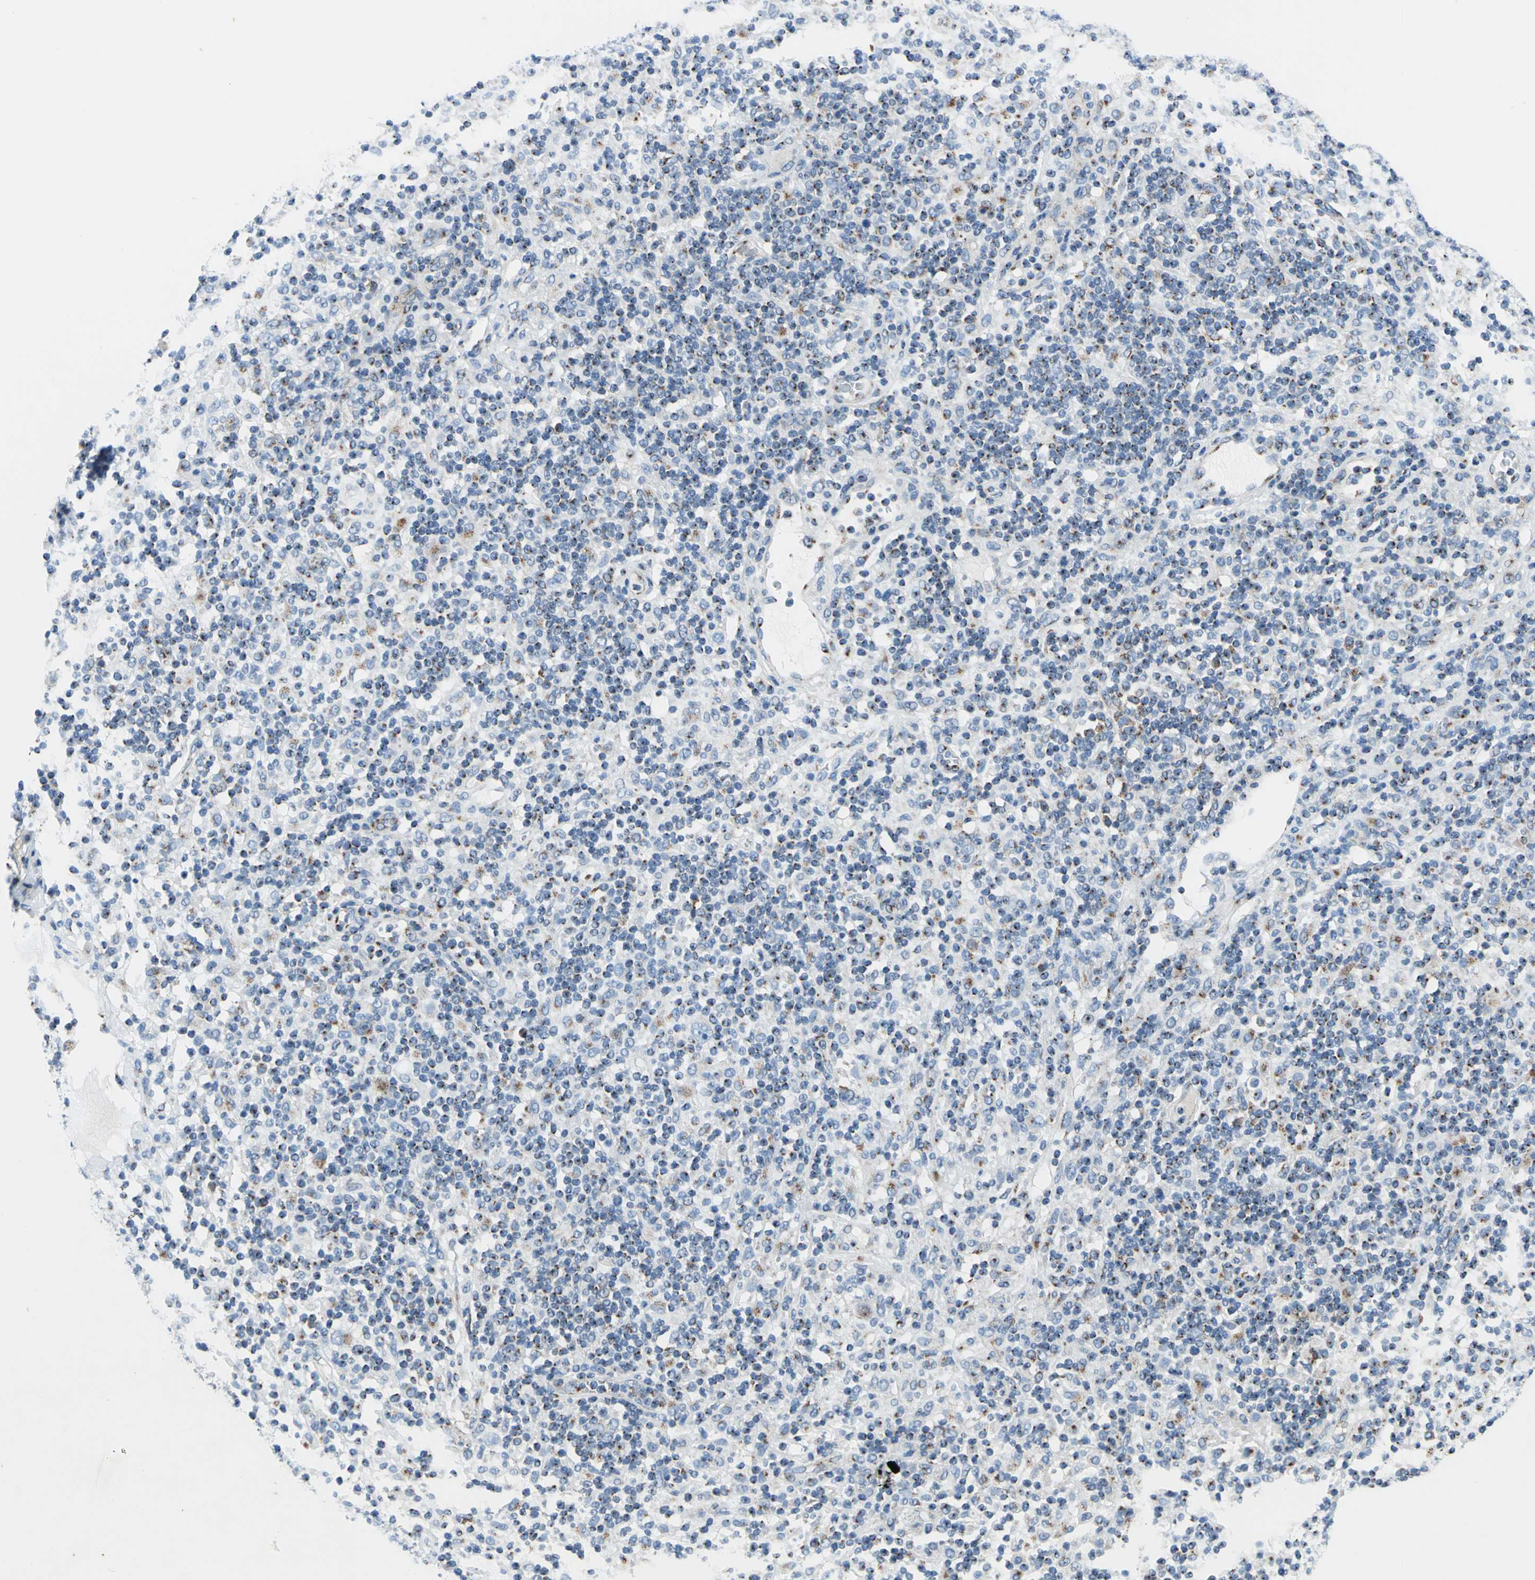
{"staining": {"intensity": "moderate", "quantity": "25%-75%", "location": "cytoplasmic/membranous"}, "tissue": "lymphoma", "cell_type": "Tumor cells", "image_type": "cancer", "snomed": [{"axis": "morphology", "description": "Hodgkin's disease, NOS"}, {"axis": "topography", "description": "Lymph node"}], "caption": "A high-resolution micrograph shows immunohistochemistry (IHC) staining of Hodgkin's disease, which shows moderate cytoplasmic/membranous expression in about 25%-75% of tumor cells.", "gene": "GPR3", "patient": {"sex": "male", "age": 70}}